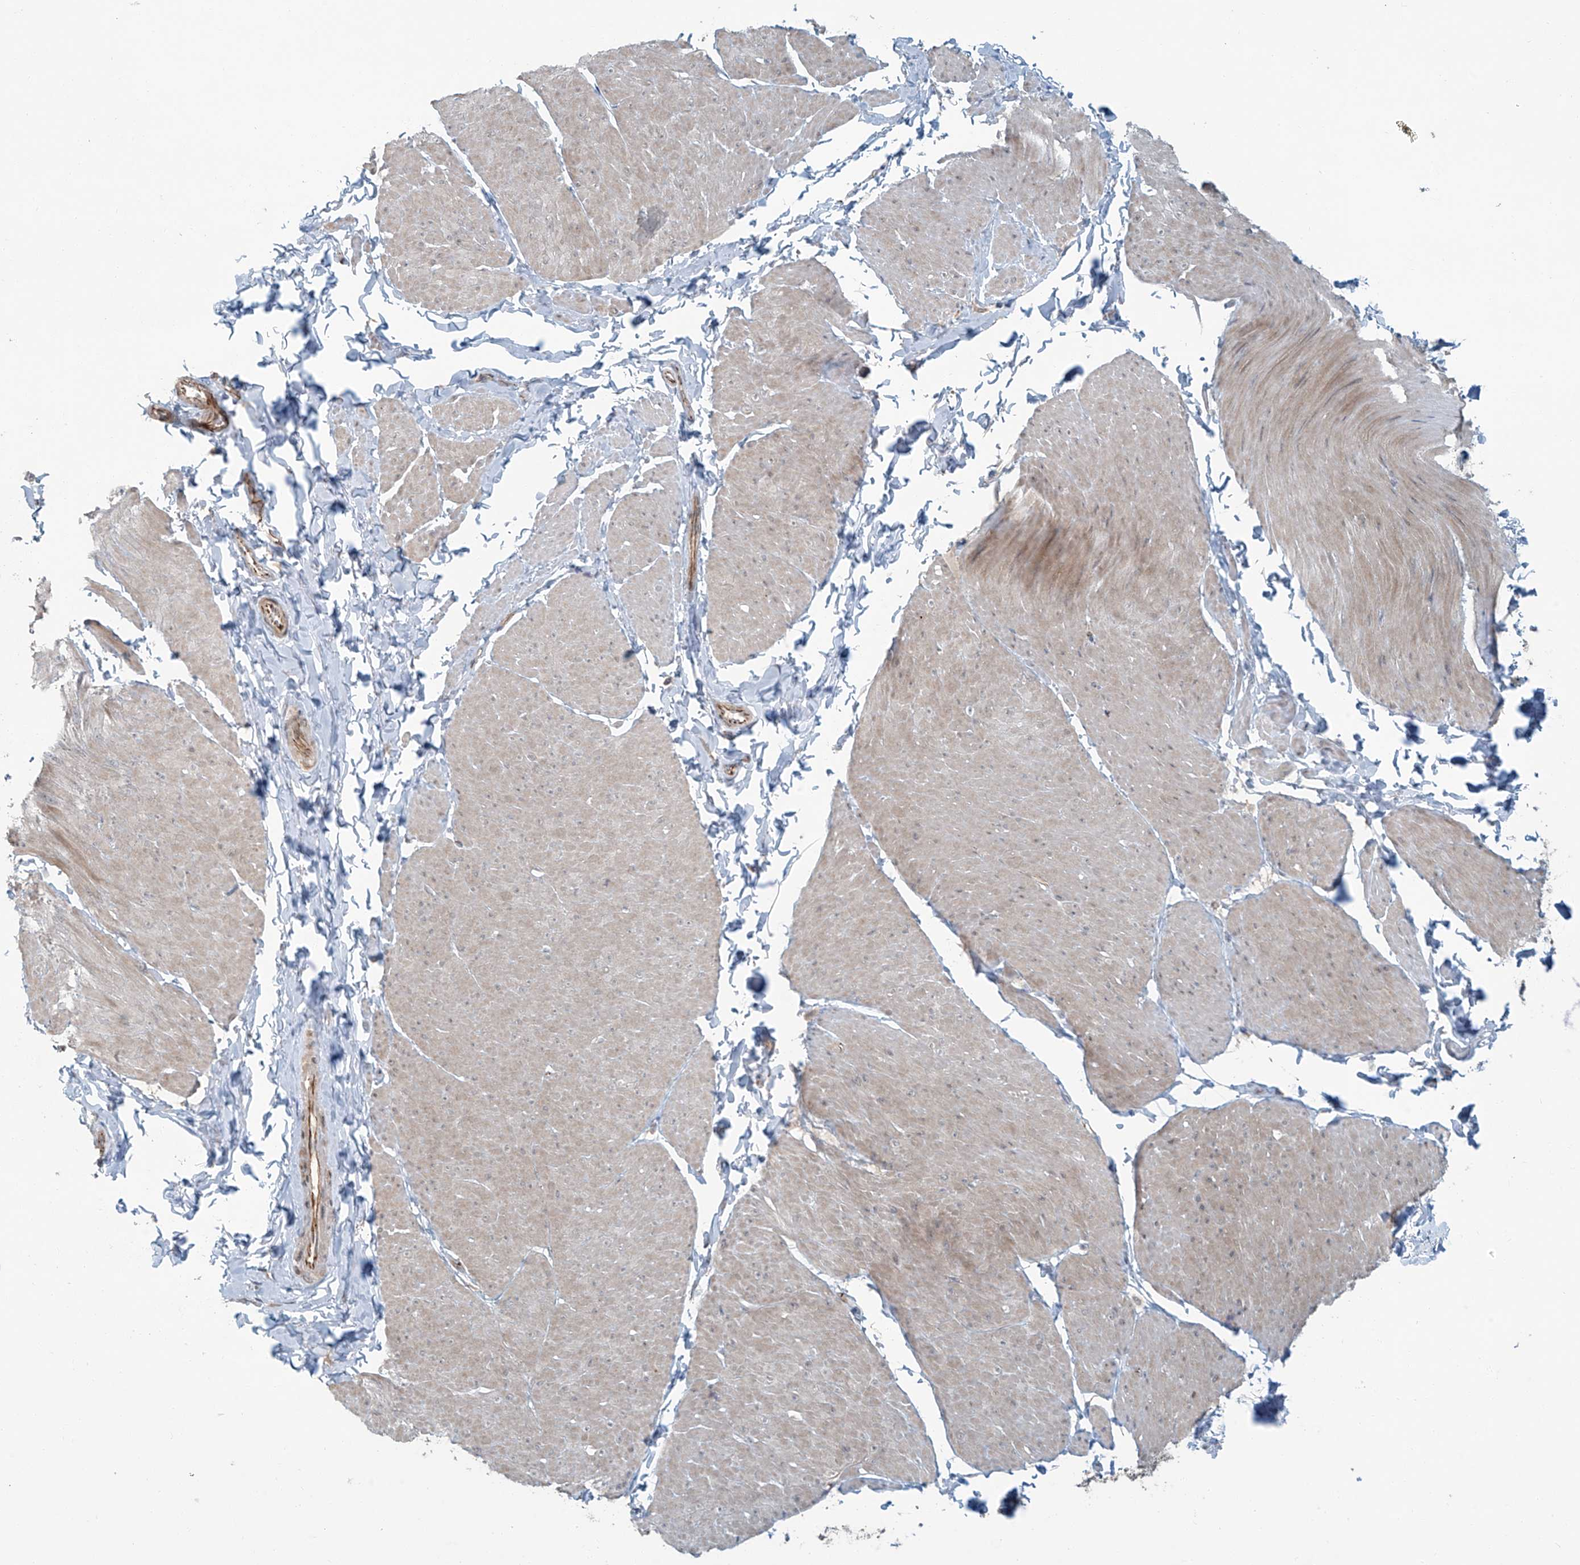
{"staining": {"intensity": "weak", "quantity": ">75%", "location": "cytoplasmic/membranous,nuclear"}, "tissue": "smooth muscle", "cell_type": "Smooth muscle cells", "image_type": "normal", "snomed": [{"axis": "morphology", "description": "Urothelial carcinoma, High grade"}, {"axis": "topography", "description": "Urinary bladder"}], "caption": "Immunohistochemical staining of normal human smooth muscle shows low levels of weak cytoplasmic/membranous,nuclear staining in approximately >75% of smooth muscle cells. (DAB (3,3'-diaminobenzidine) = brown stain, brightfield microscopy at high magnification).", "gene": "ZNF16", "patient": {"sex": "male", "age": 46}}